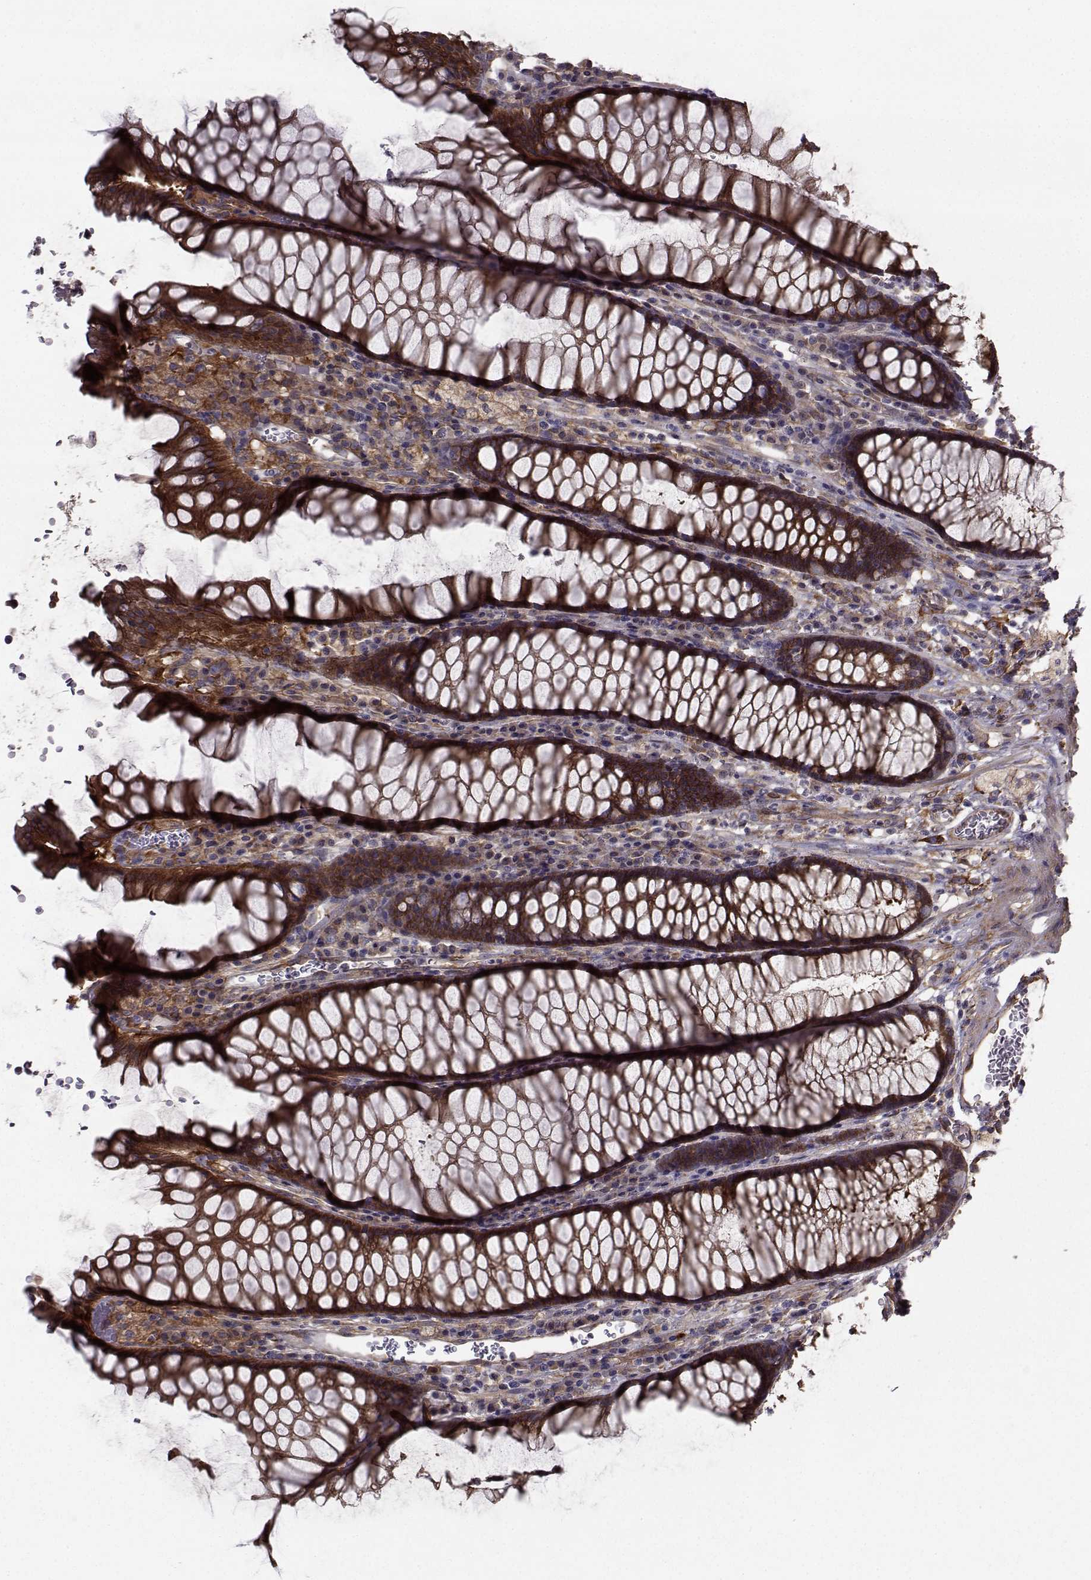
{"staining": {"intensity": "strong", "quantity": ">75%", "location": "cytoplasmic/membranous"}, "tissue": "rectum", "cell_type": "Glandular cells", "image_type": "normal", "snomed": [{"axis": "morphology", "description": "Normal tissue, NOS"}, {"axis": "topography", "description": "Rectum"}], "caption": "Benign rectum displays strong cytoplasmic/membranous positivity in approximately >75% of glandular cells (DAB (3,3'-diaminobenzidine) = brown stain, brightfield microscopy at high magnification)..", "gene": "TRIP10", "patient": {"sex": "female", "age": 68}}